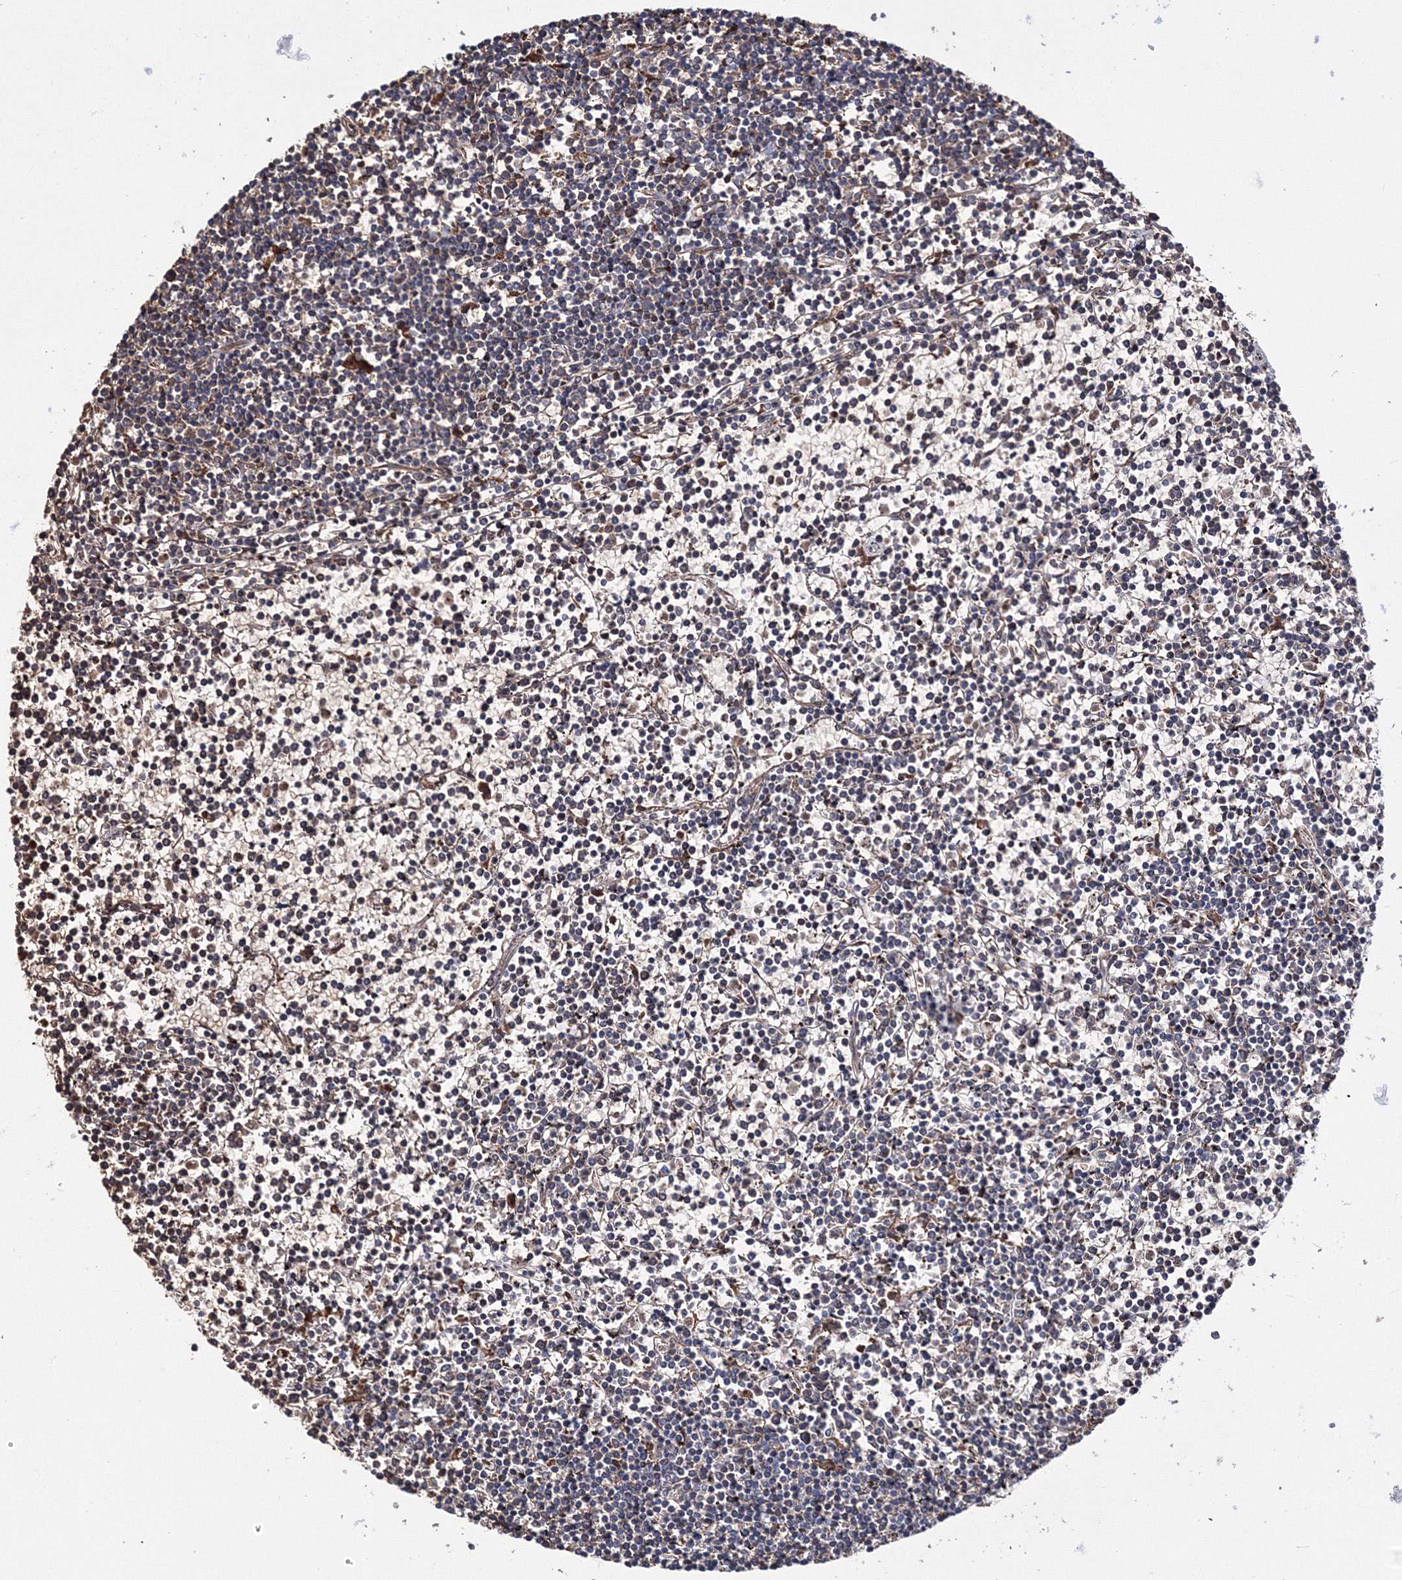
{"staining": {"intensity": "negative", "quantity": "none", "location": "none"}, "tissue": "lymphoma", "cell_type": "Tumor cells", "image_type": "cancer", "snomed": [{"axis": "morphology", "description": "Malignant lymphoma, non-Hodgkin's type, Low grade"}, {"axis": "topography", "description": "Spleen"}], "caption": "A high-resolution micrograph shows immunohistochemistry staining of lymphoma, which shows no significant staining in tumor cells. (Stains: DAB immunohistochemistry with hematoxylin counter stain, Microscopy: brightfield microscopy at high magnification).", "gene": "VPS8", "patient": {"sex": "female", "age": 19}}